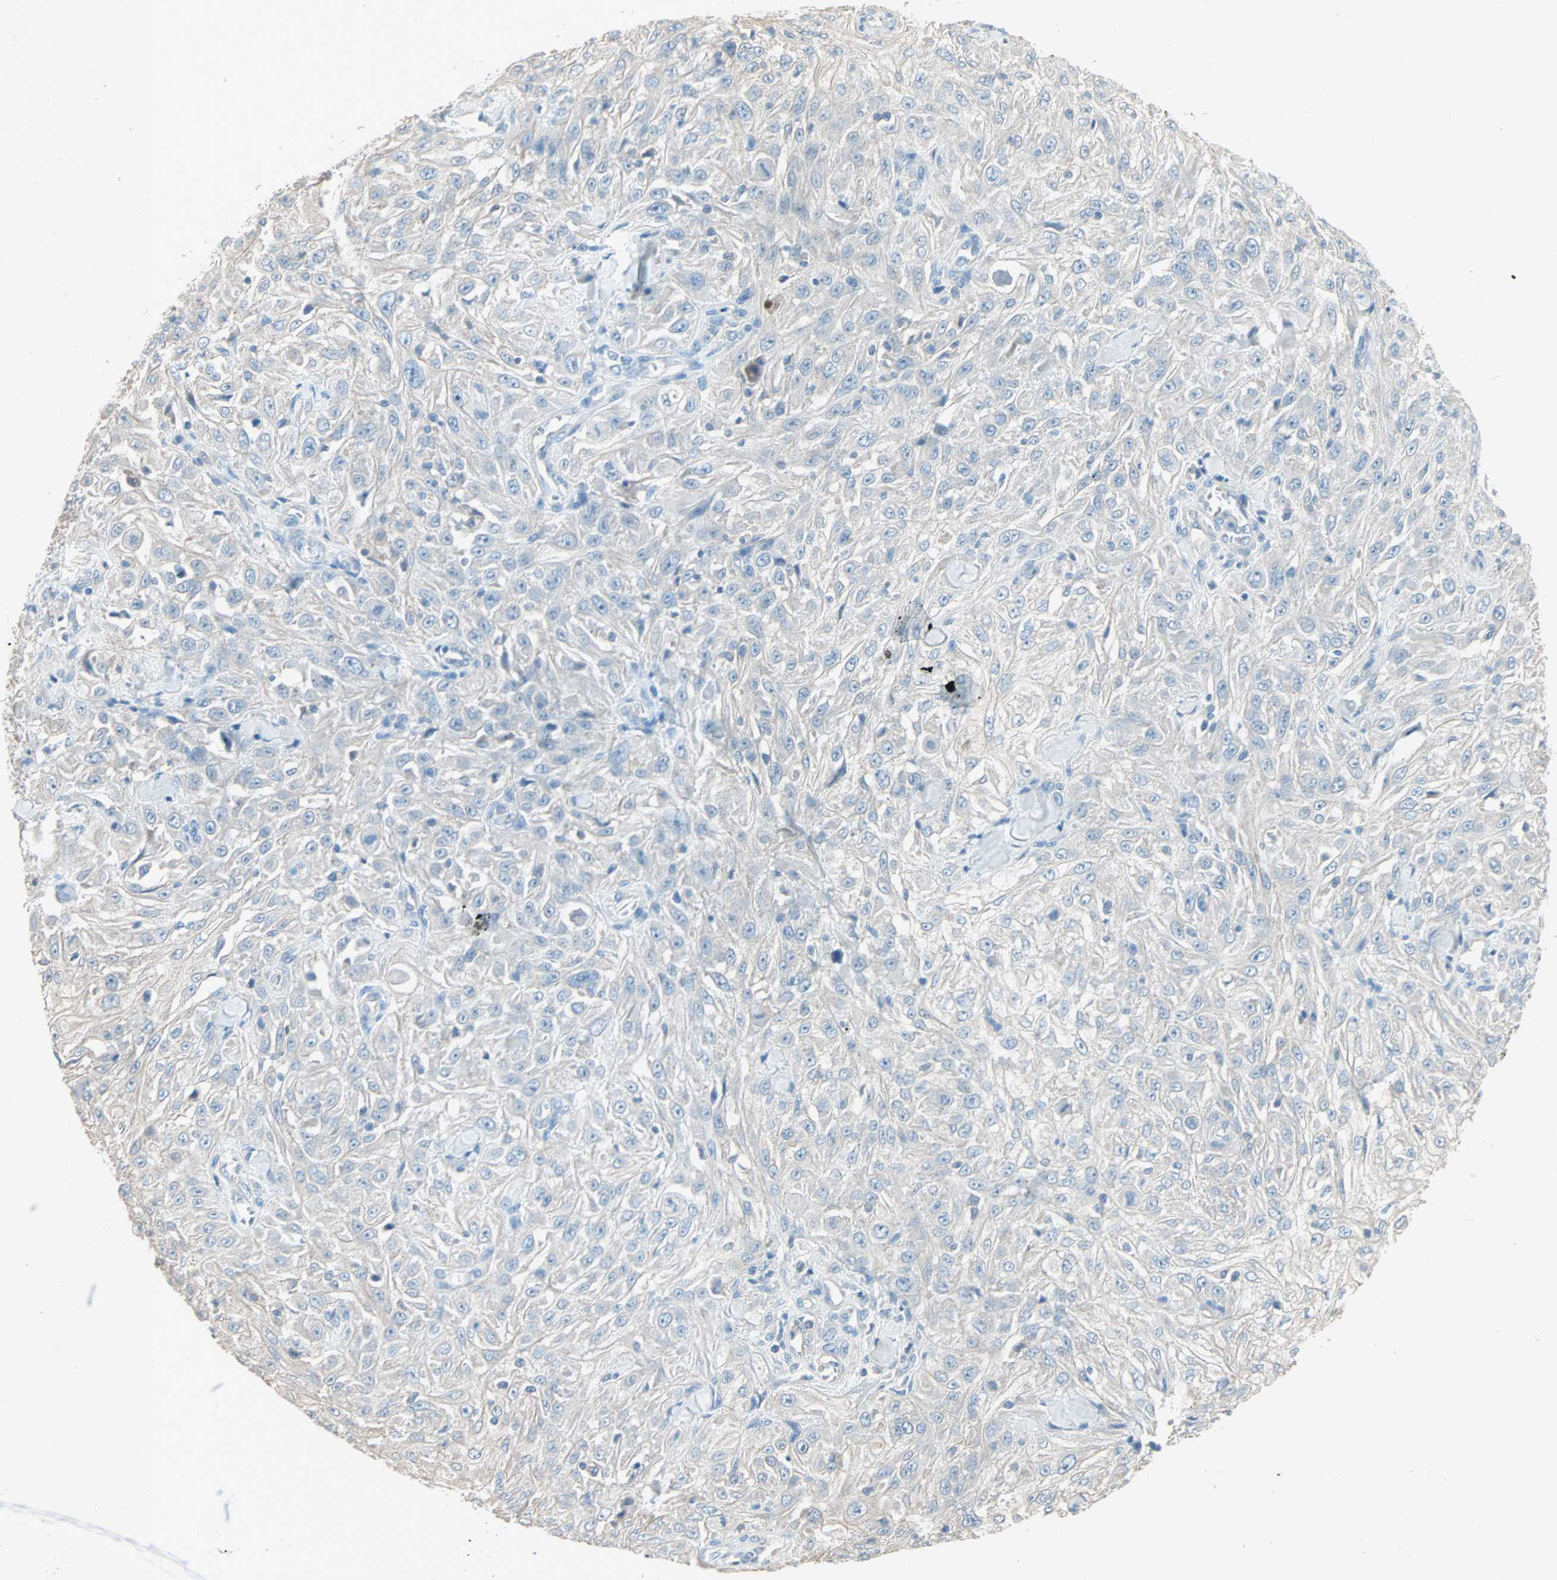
{"staining": {"intensity": "negative", "quantity": "none", "location": "none"}, "tissue": "skin cancer", "cell_type": "Tumor cells", "image_type": "cancer", "snomed": [{"axis": "morphology", "description": "Squamous cell carcinoma, NOS"}, {"axis": "morphology", "description": "Squamous cell carcinoma, metastatic, NOS"}, {"axis": "topography", "description": "Skin"}, {"axis": "topography", "description": "Lymph node"}], "caption": "This is an IHC histopathology image of human skin cancer (squamous cell carcinoma). There is no positivity in tumor cells.", "gene": "ACVRL1", "patient": {"sex": "male", "age": 75}}